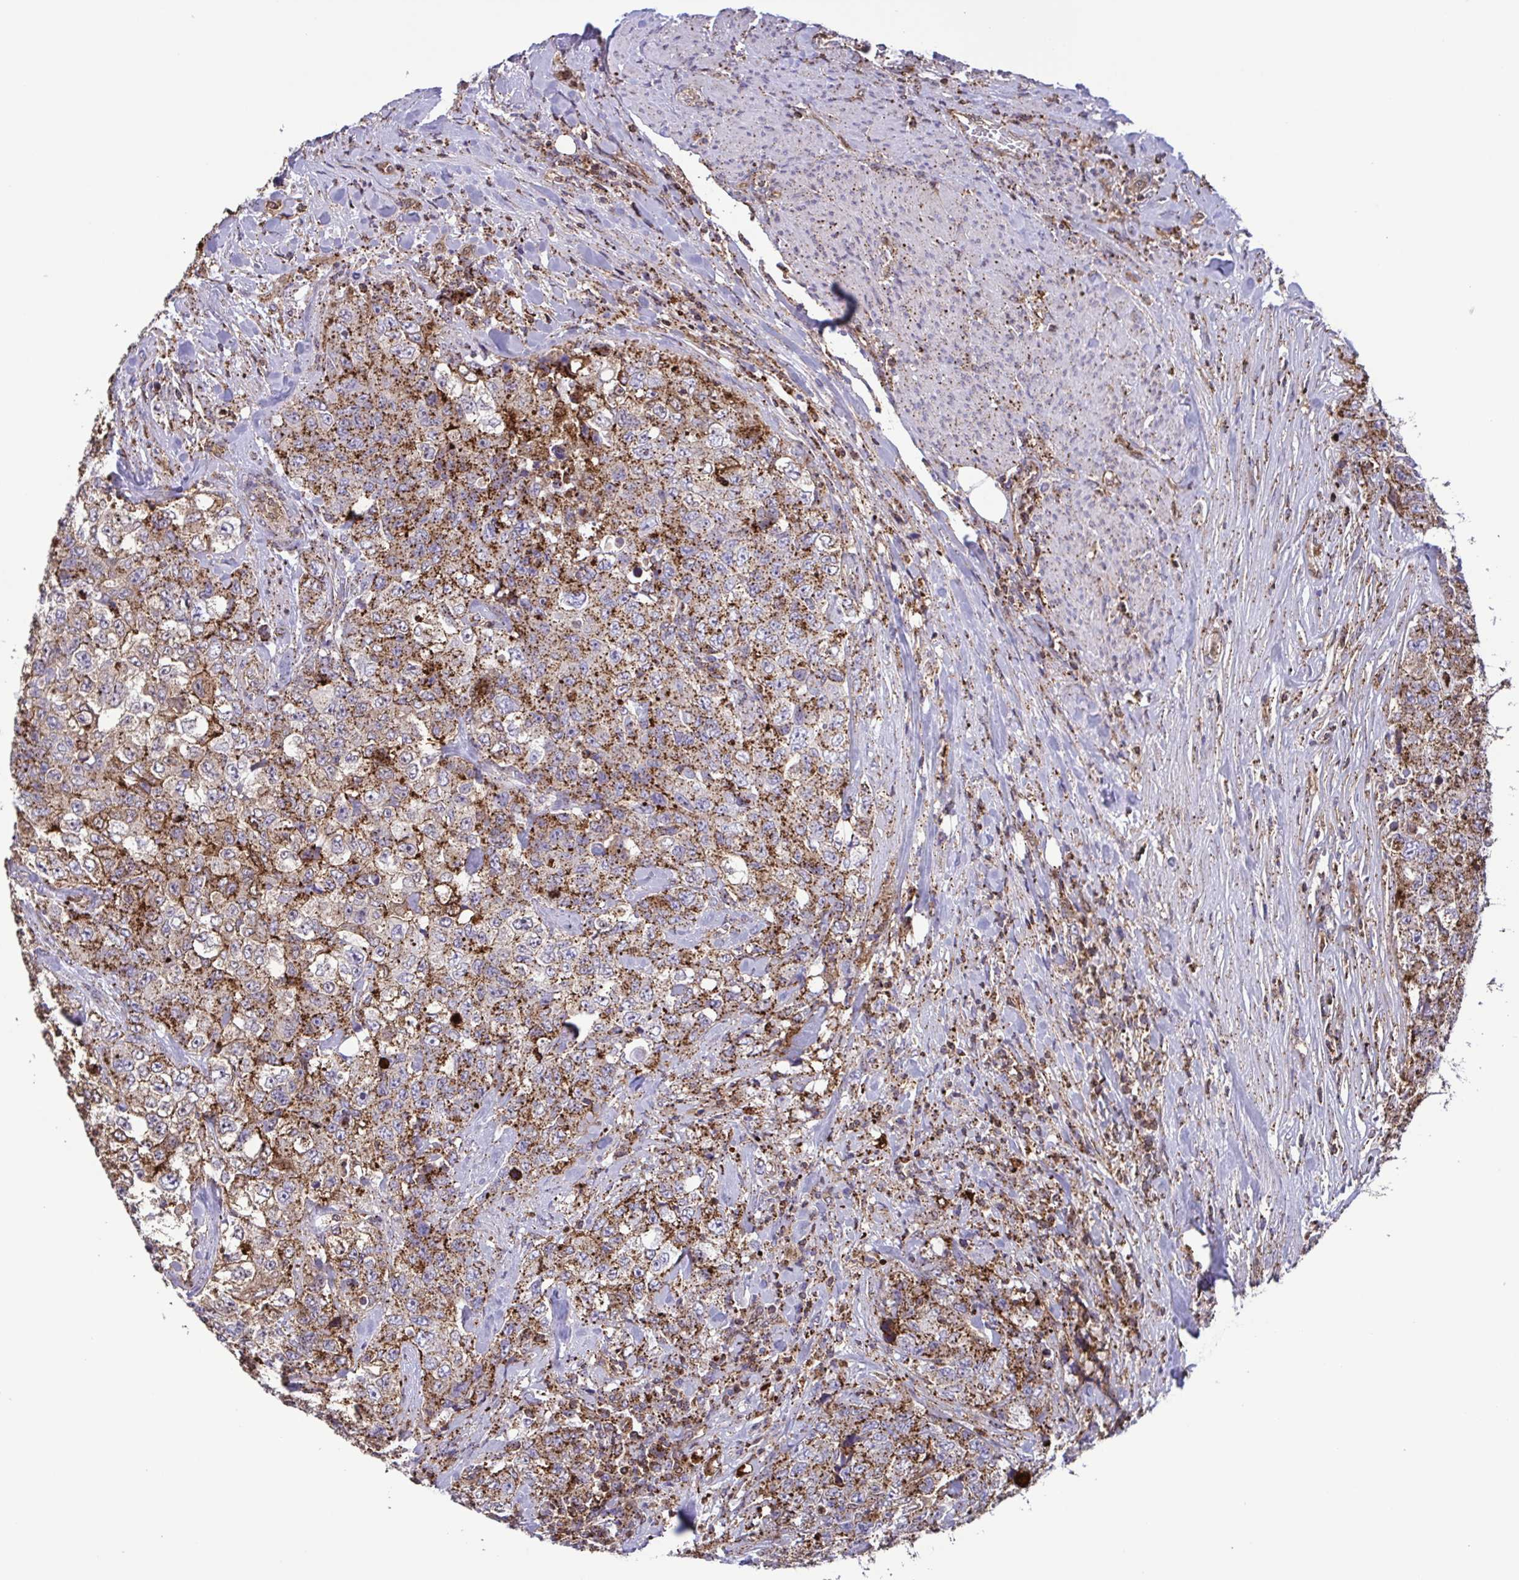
{"staining": {"intensity": "strong", "quantity": "25%-75%", "location": "cytoplasmic/membranous"}, "tissue": "urothelial cancer", "cell_type": "Tumor cells", "image_type": "cancer", "snomed": [{"axis": "morphology", "description": "Urothelial carcinoma, High grade"}, {"axis": "topography", "description": "Urinary bladder"}], "caption": "Protein staining displays strong cytoplasmic/membranous expression in about 25%-75% of tumor cells in high-grade urothelial carcinoma. Nuclei are stained in blue.", "gene": "CHMP1B", "patient": {"sex": "female", "age": 78}}